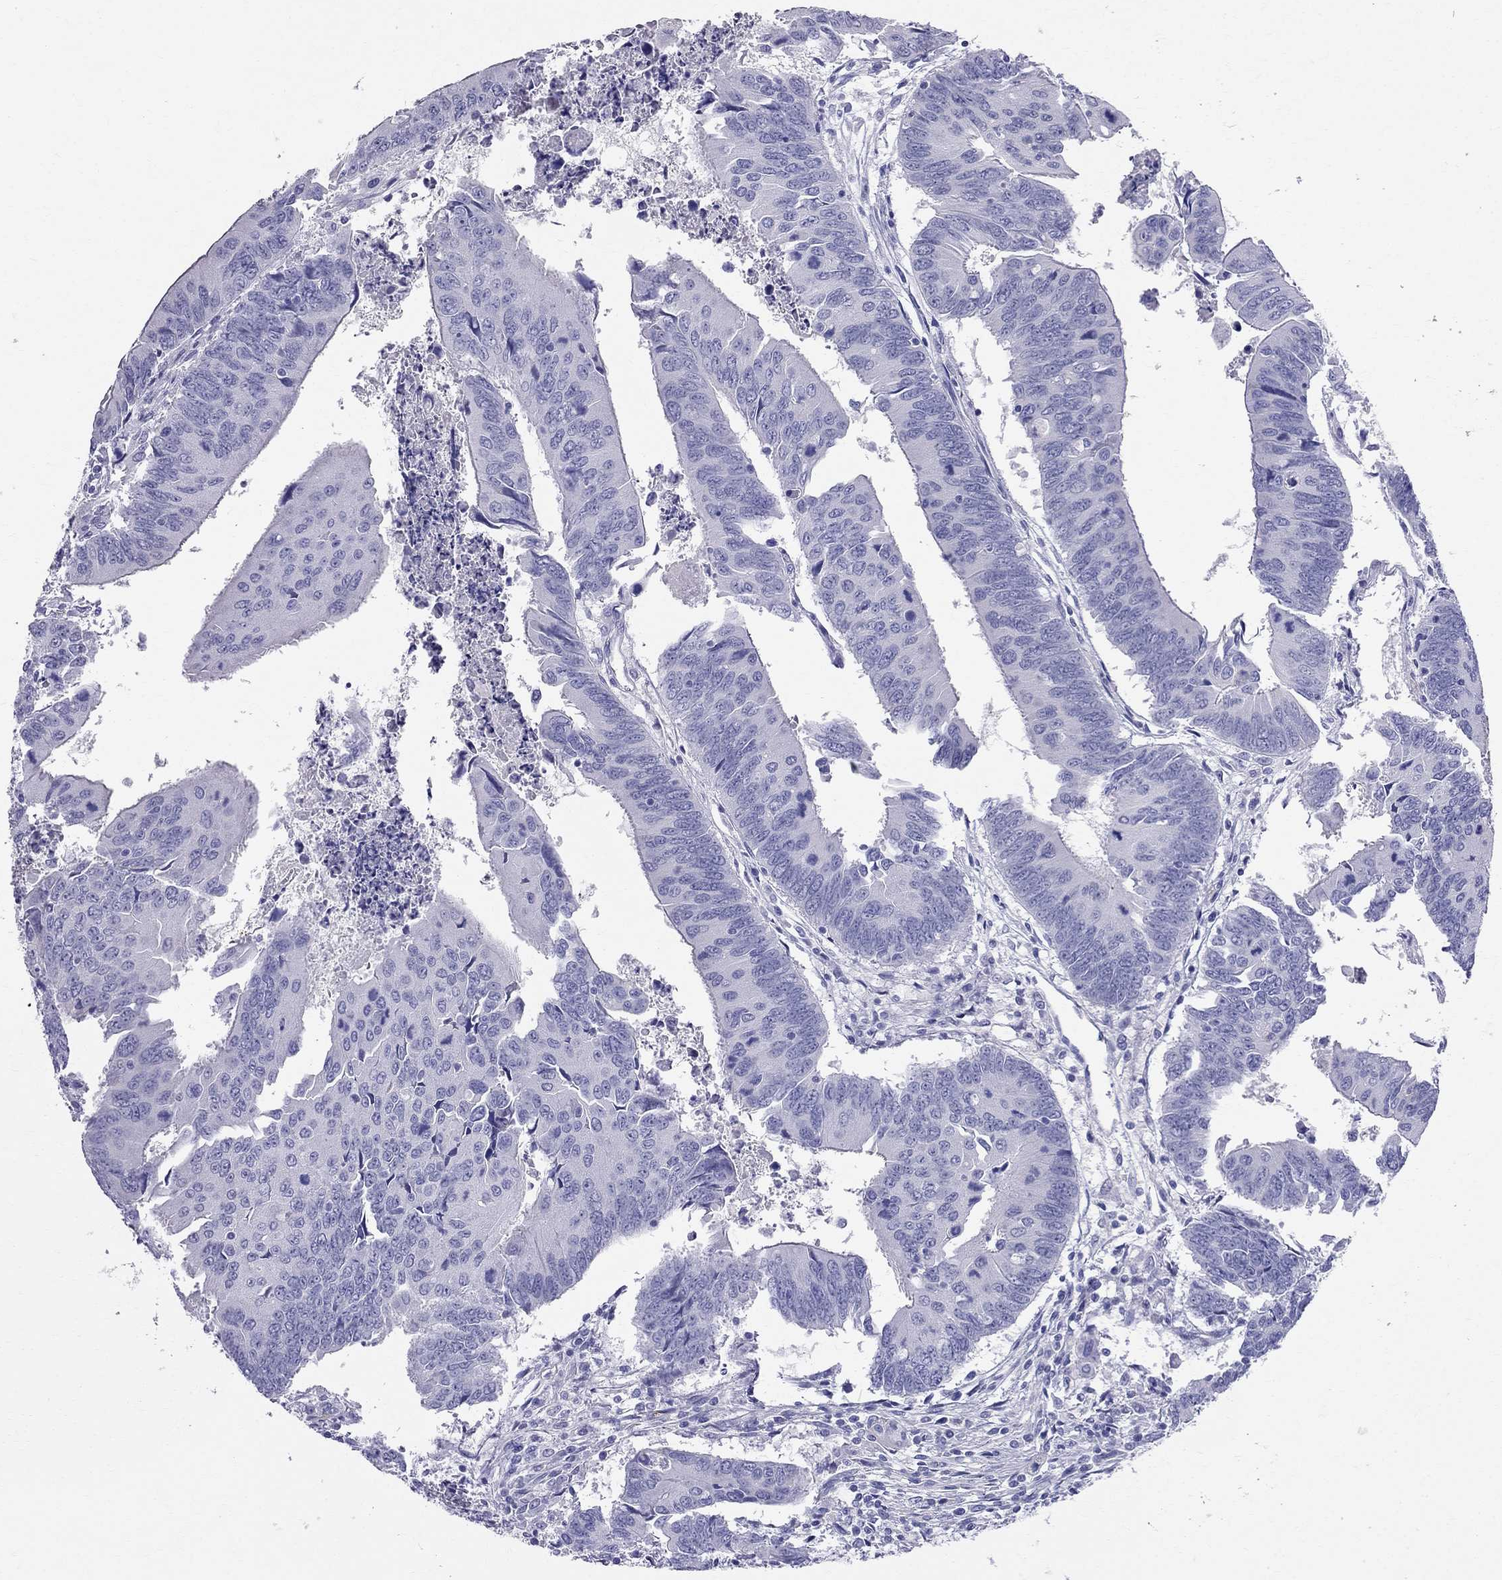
{"staining": {"intensity": "negative", "quantity": "none", "location": "none"}, "tissue": "colorectal cancer", "cell_type": "Tumor cells", "image_type": "cancer", "snomed": [{"axis": "morphology", "description": "Adenocarcinoma, NOS"}, {"axis": "topography", "description": "Rectum"}], "caption": "There is no significant expression in tumor cells of colorectal cancer.", "gene": "DNAAF6", "patient": {"sex": "male", "age": 67}}